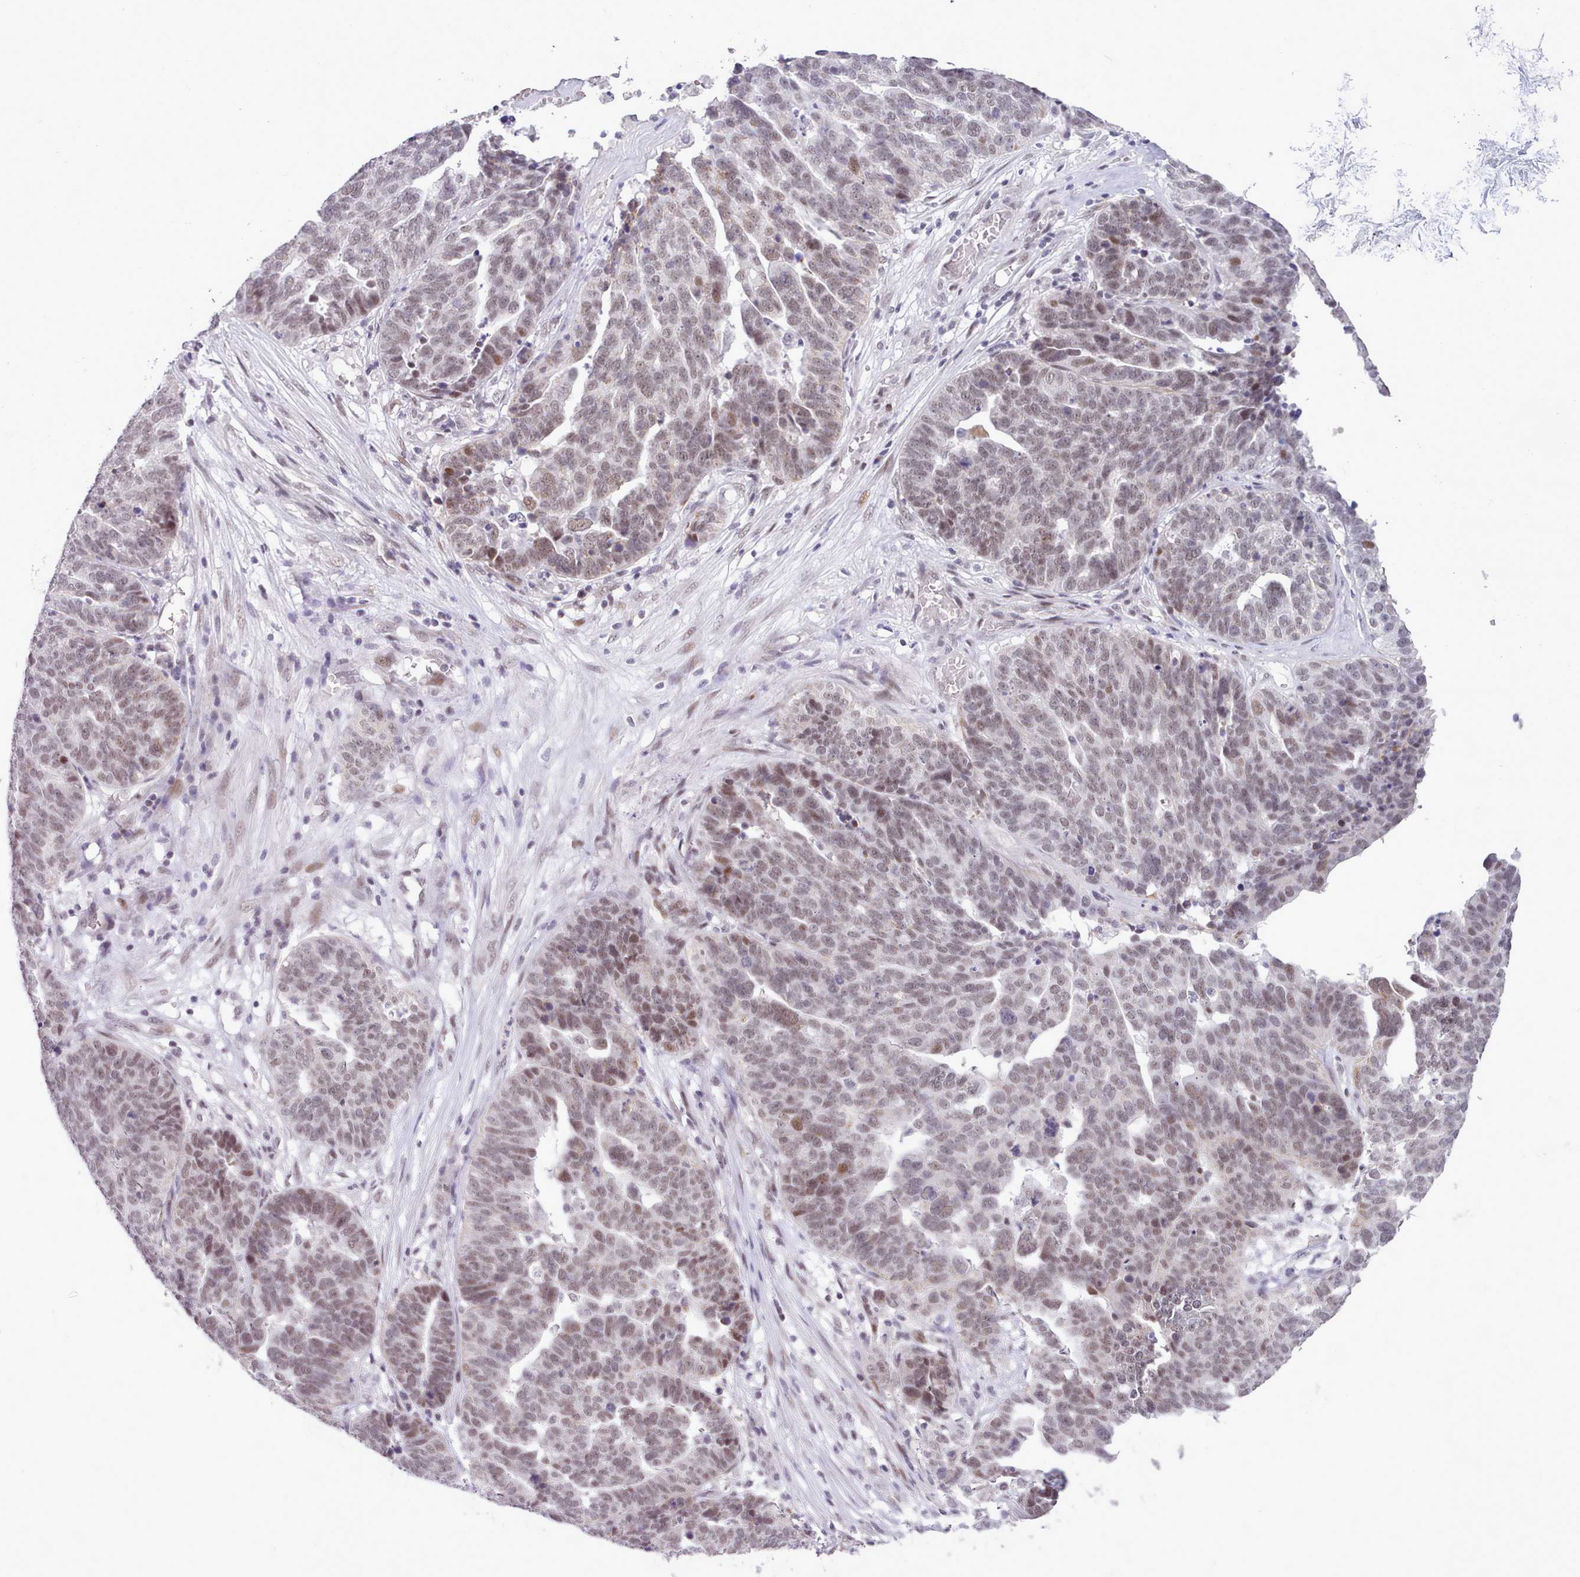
{"staining": {"intensity": "weak", "quantity": ">75%", "location": "nuclear"}, "tissue": "ovarian cancer", "cell_type": "Tumor cells", "image_type": "cancer", "snomed": [{"axis": "morphology", "description": "Cystadenocarcinoma, serous, NOS"}, {"axis": "topography", "description": "Ovary"}], "caption": "This image displays immunohistochemistry (IHC) staining of human ovarian serous cystadenocarcinoma, with low weak nuclear positivity in about >75% of tumor cells.", "gene": "RFX1", "patient": {"sex": "female", "age": 59}}